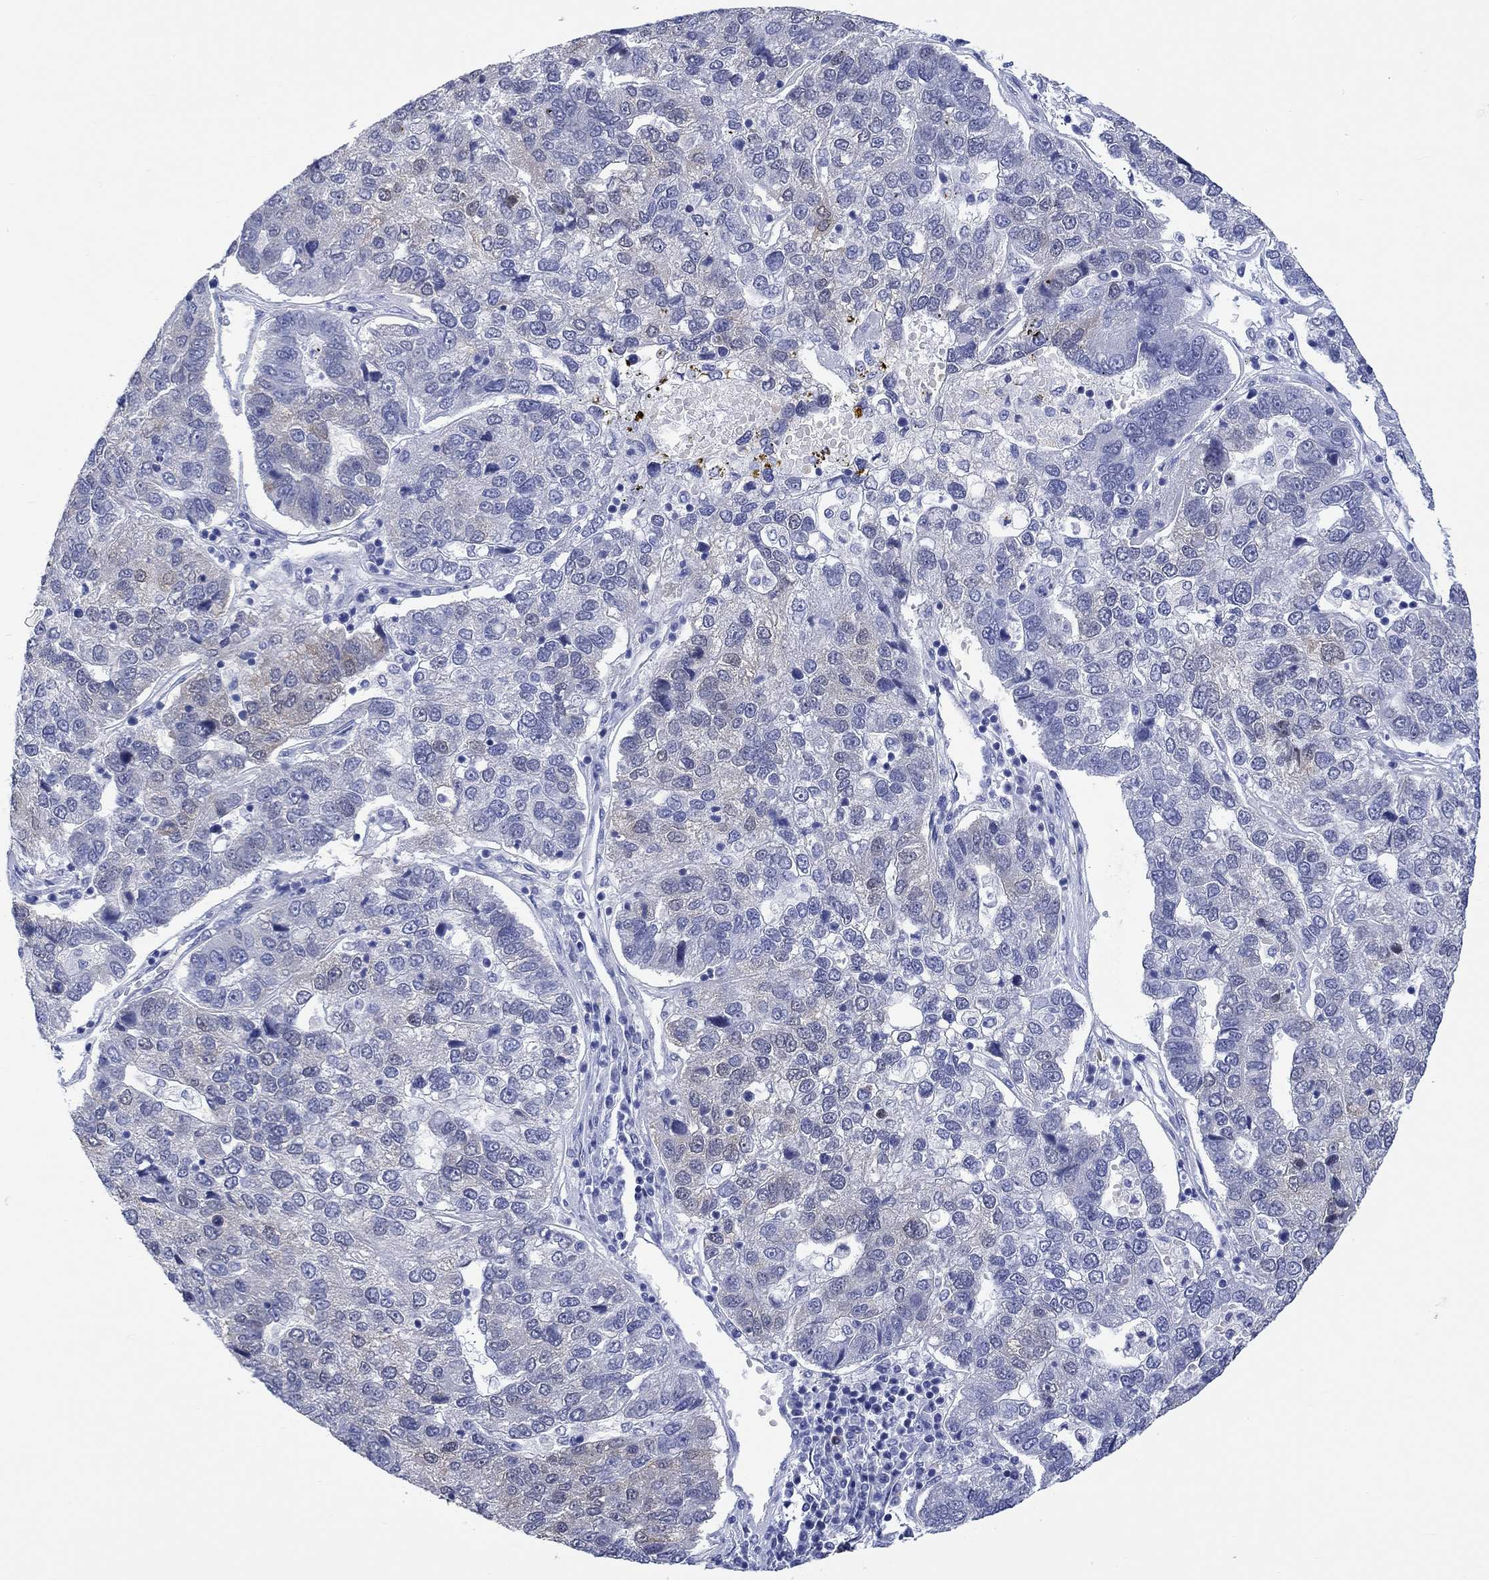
{"staining": {"intensity": "weak", "quantity": "25%-75%", "location": "cytoplasmic/membranous"}, "tissue": "pancreatic cancer", "cell_type": "Tumor cells", "image_type": "cancer", "snomed": [{"axis": "morphology", "description": "Adenocarcinoma, NOS"}, {"axis": "topography", "description": "Pancreas"}], "caption": "Immunohistochemical staining of human pancreatic cancer (adenocarcinoma) exhibits low levels of weak cytoplasmic/membranous protein expression in about 25%-75% of tumor cells.", "gene": "MSI1", "patient": {"sex": "female", "age": 61}}